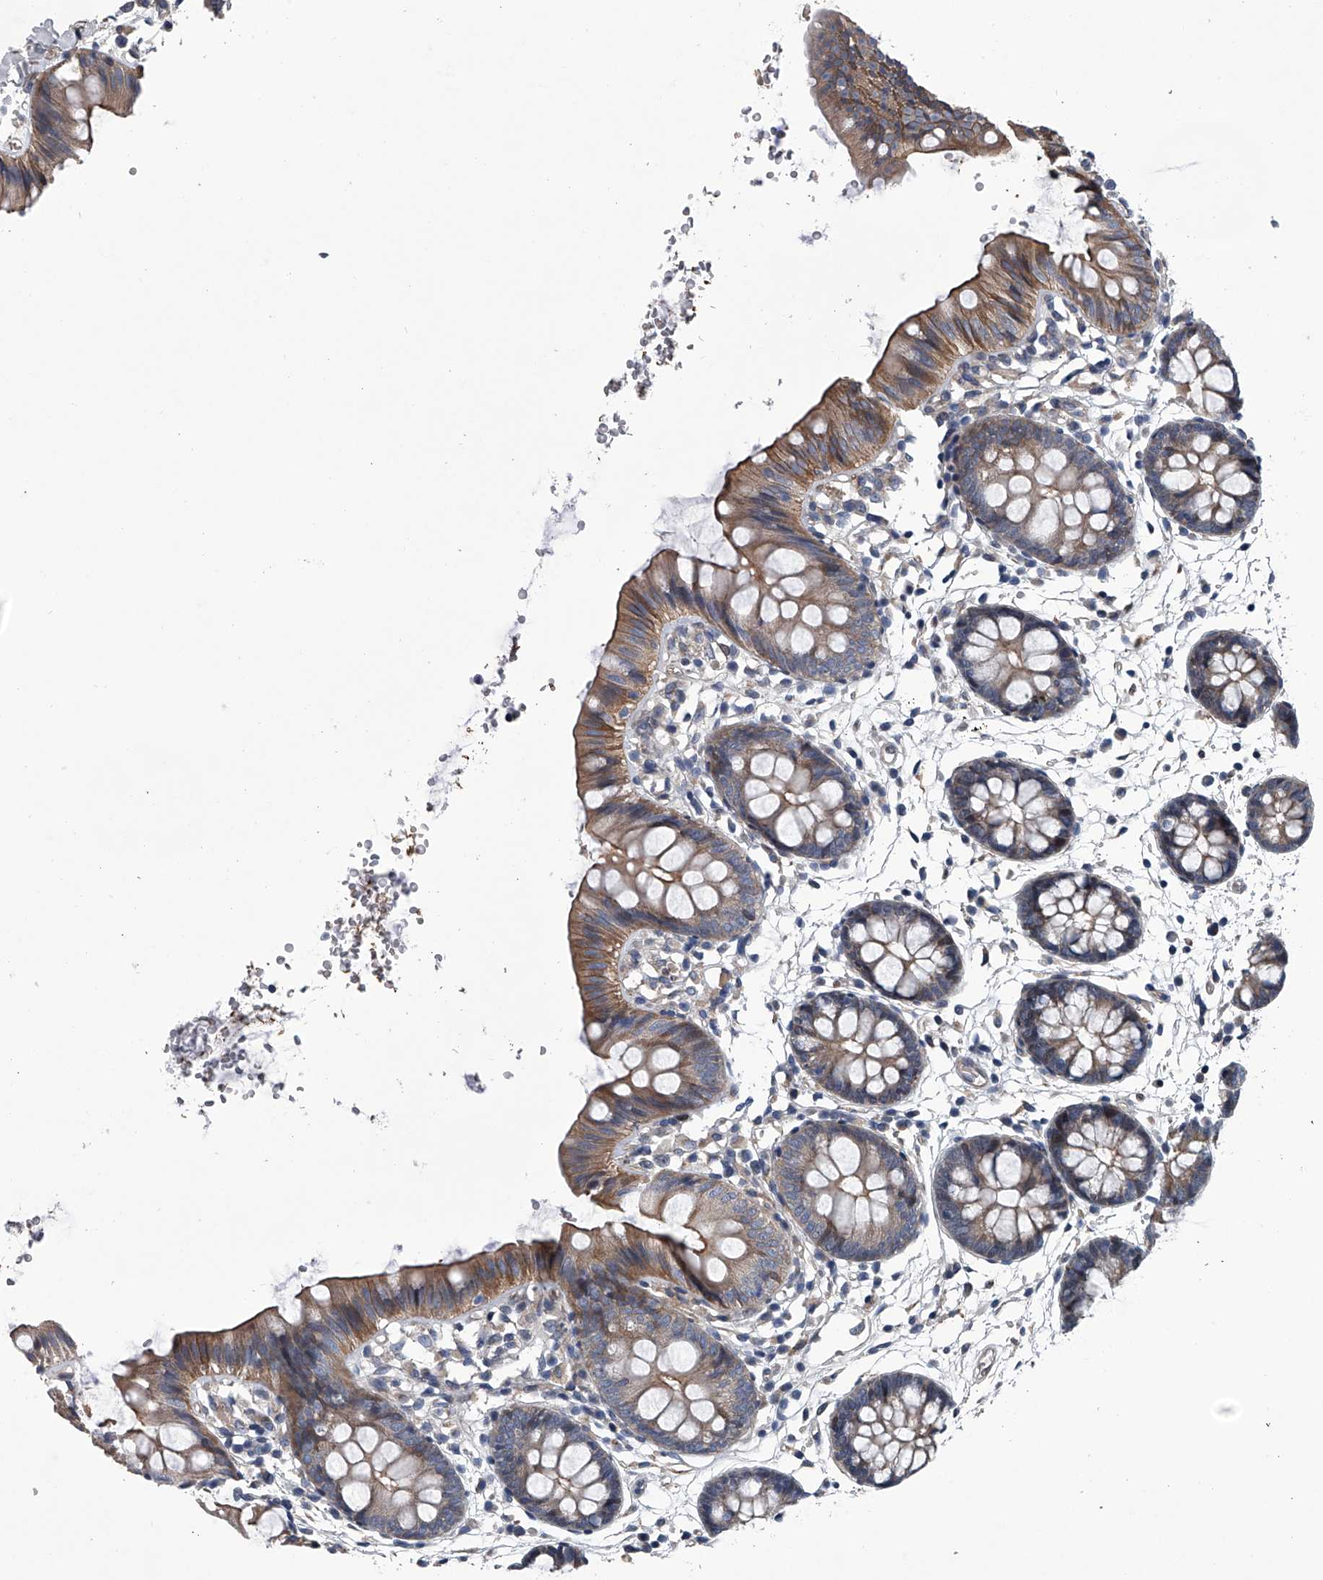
{"staining": {"intensity": "weak", "quantity": "25%-75%", "location": "cytoplasmic/membranous"}, "tissue": "colon", "cell_type": "Endothelial cells", "image_type": "normal", "snomed": [{"axis": "morphology", "description": "Normal tissue, NOS"}, {"axis": "topography", "description": "Colon"}], "caption": "Protein expression analysis of normal human colon reveals weak cytoplasmic/membranous positivity in about 25%-75% of endothelial cells. Nuclei are stained in blue.", "gene": "ABCG1", "patient": {"sex": "male", "age": 56}}